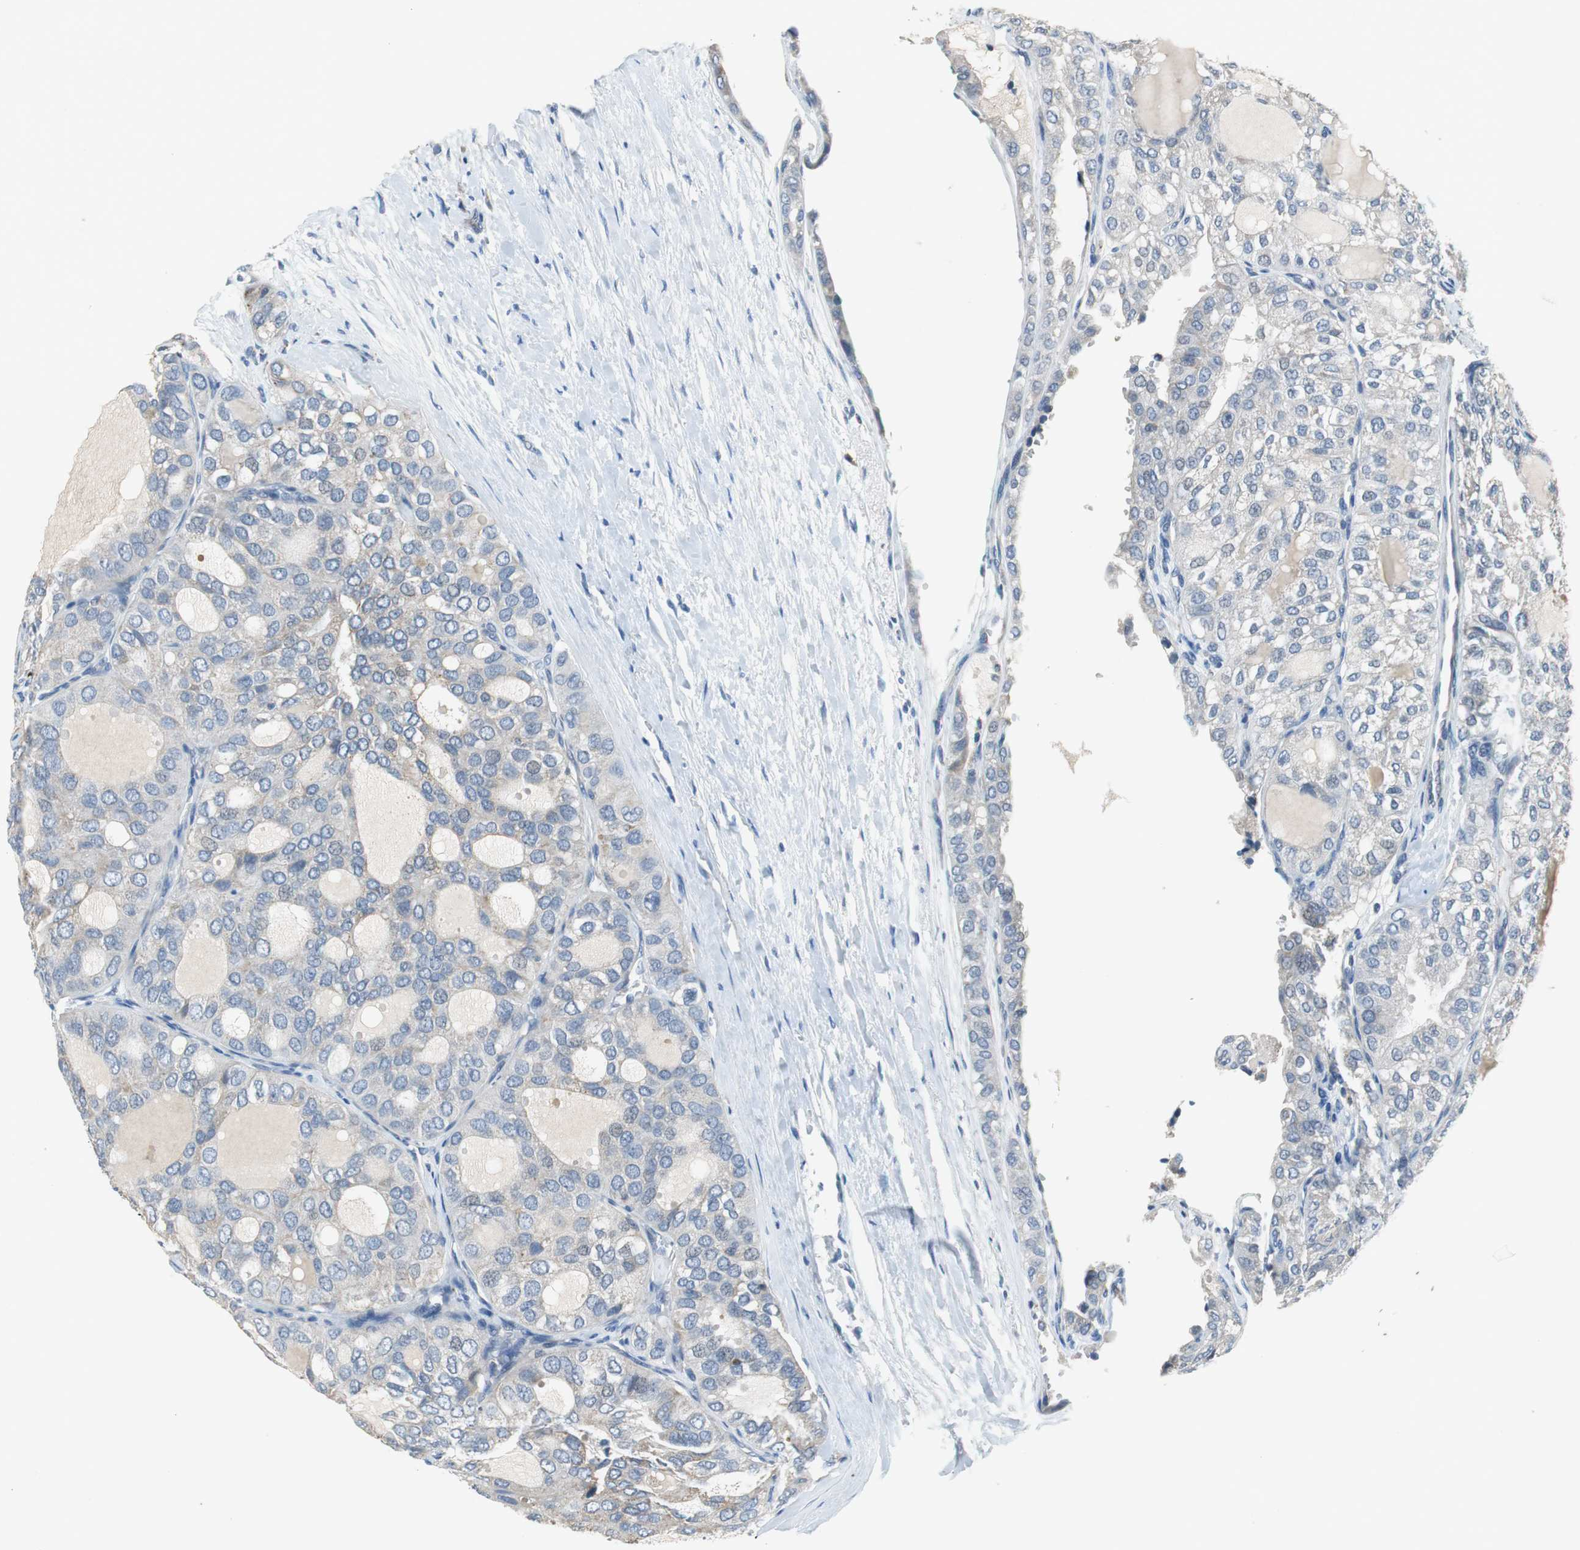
{"staining": {"intensity": "weak", "quantity": "25%-75%", "location": "cytoplasmic/membranous"}, "tissue": "thyroid cancer", "cell_type": "Tumor cells", "image_type": "cancer", "snomed": [{"axis": "morphology", "description": "Follicular adenoma carcinoma, NOS"}, {"axis": "topography", "description": "Thyroid gland"}], "caption": "This histopathology image shows immunohistochemistry (IHC) staining of human thyroid follicular adenoma carcinoma, with low weak cytoplasmic/membranous staining in approximately 25%-75% of tumor cells.", "gene": "NLGN1", "patient": {"sex": "male", "age": 75}}